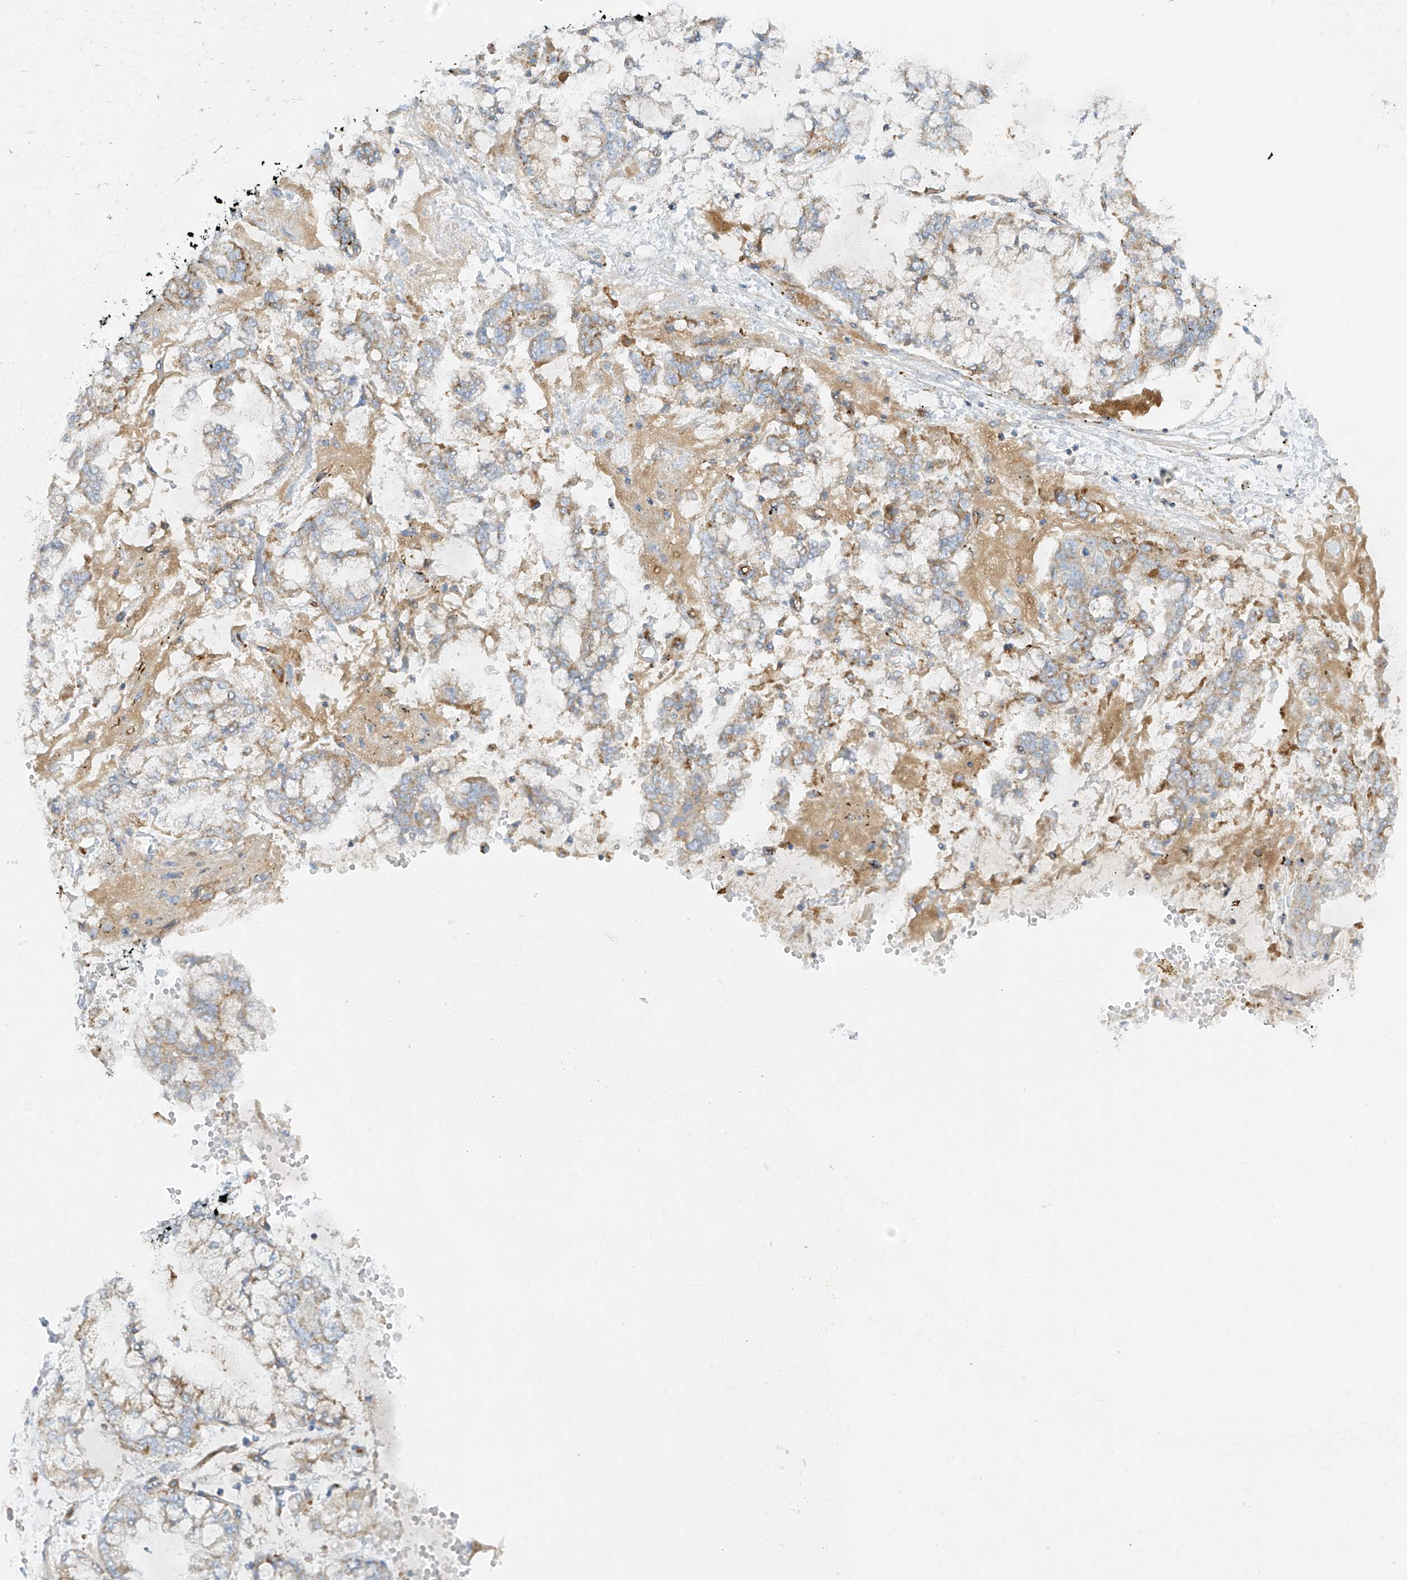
{"staining": {"intensity": "weak", "quantity": "25%-75%", "location": "cytoplasmic/membranous"}, "tissue": "stomach cancer", "cell_type": "Tumor cells", "image_type": "cancer", "snomed": [{"axis": "morphology", "description": "Normal tissue, NOS"}, {"axis": "morphology", "description": "Adenocarcinoma, NOS"}, {"axis": "topography", "description": "Stomach, upper"}, {"axis": "topography", "description": "Stomach"}], "caption": "High-power microscopy captured an immunohistochemistry (IHC) image of stomach cancer, revealing weak cytoplasmic/membranous expression in about 25%-75% of tumor cells. (DAB (3,3'-diaminobenzidine) = brown stain, brightfield microscopy at high magnification).", "gene": "VAMP5", "patient": {"sex": "male", "age": 76}}